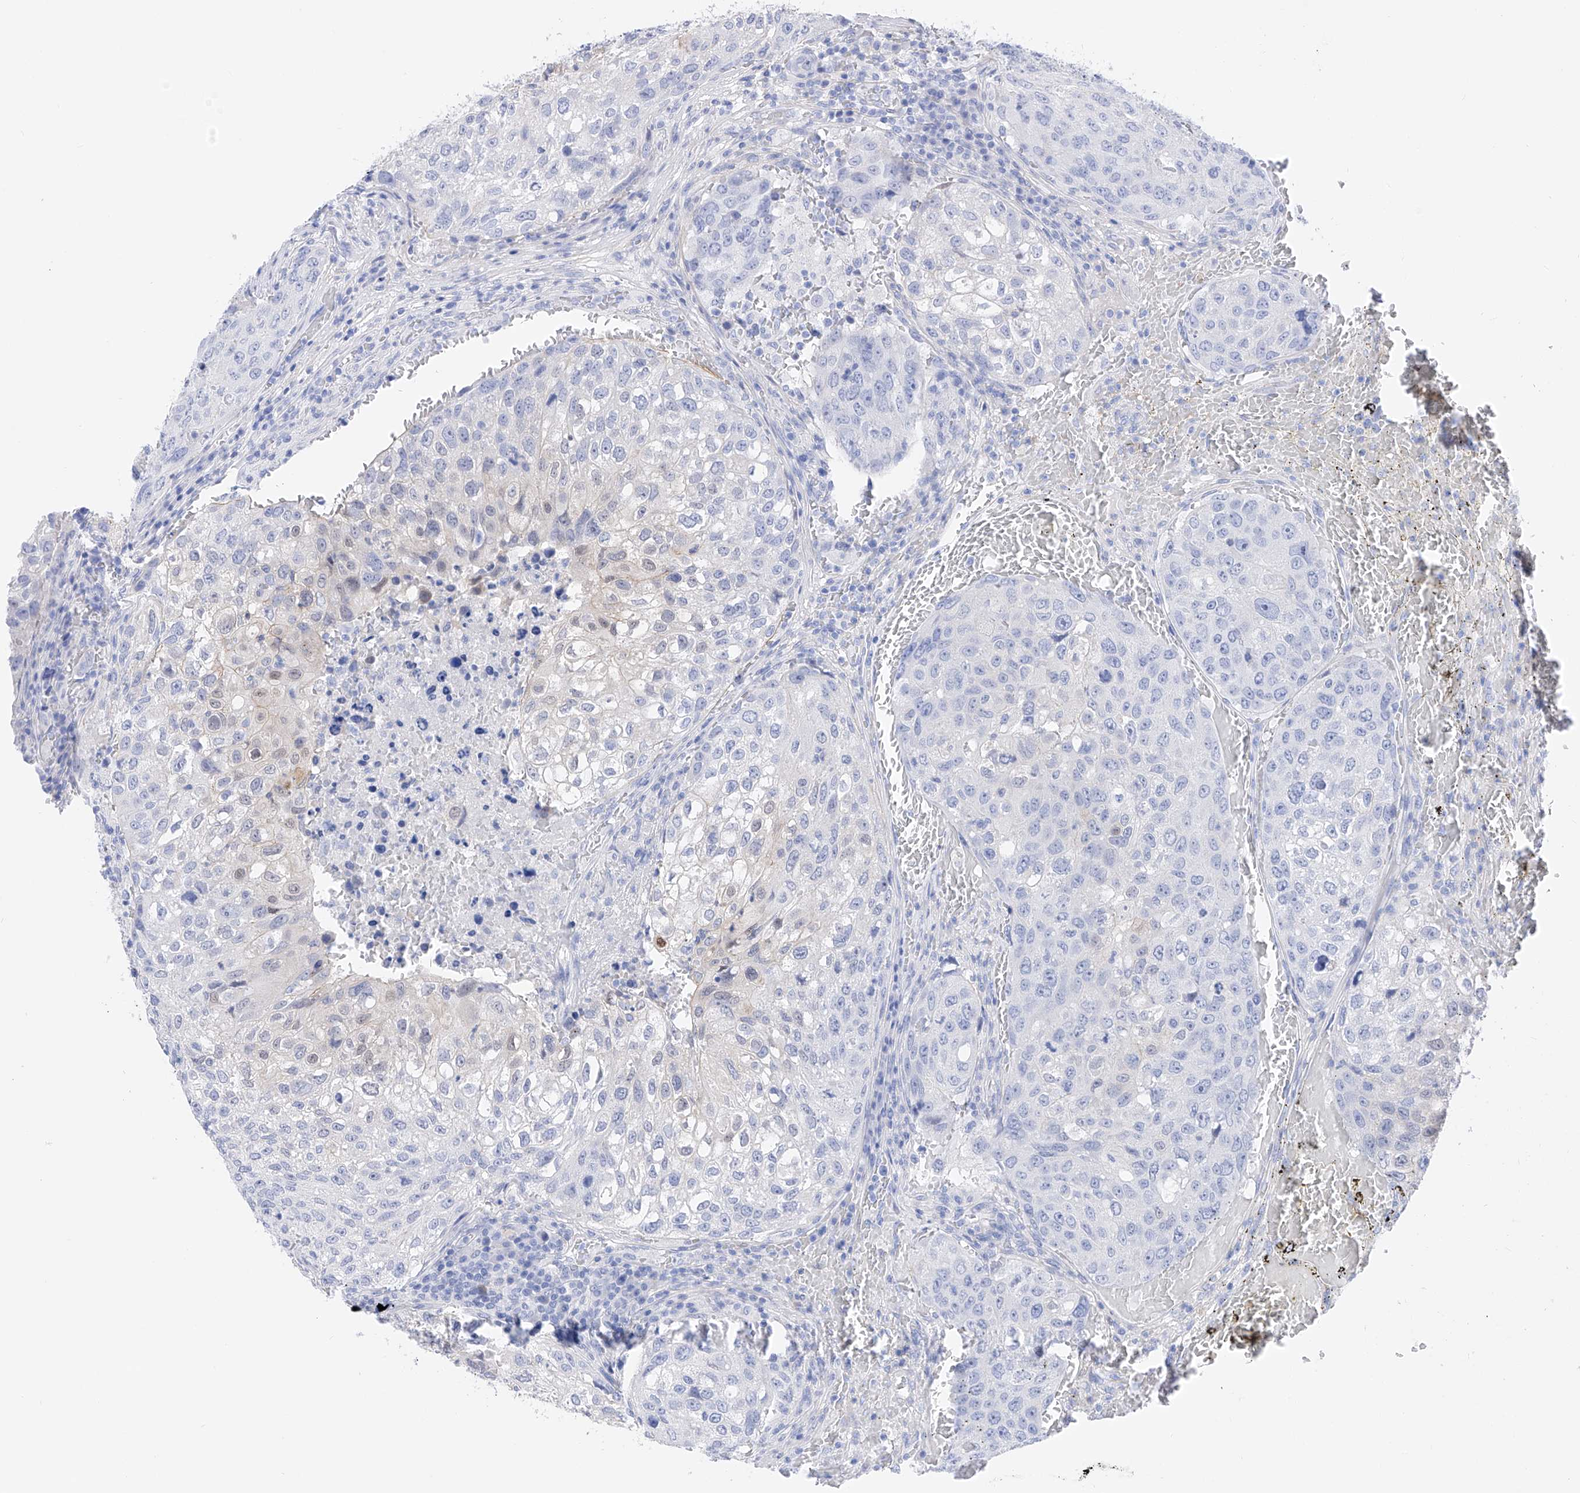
{"staining": {"intensity": "negative", "quantity": "none", "location": "none"}, "tissue": "urothelial cancer", "cell_type": "Tumor cells", "image_type": "cancer", "snomed": [{"axis": "morphology", "description": "Urothelial carcinoma, High grade"}, {"axis": "topography", "description": "Lymph node"}, {"axis": "topography", "description": "Urinary bladder"}], "caption": "Image shows no protein staining in tumor cells of high-grade urothelial carcinoma tissue.", "gene": "TRPC7", "patient": {"sex": "male", "age": 51}}